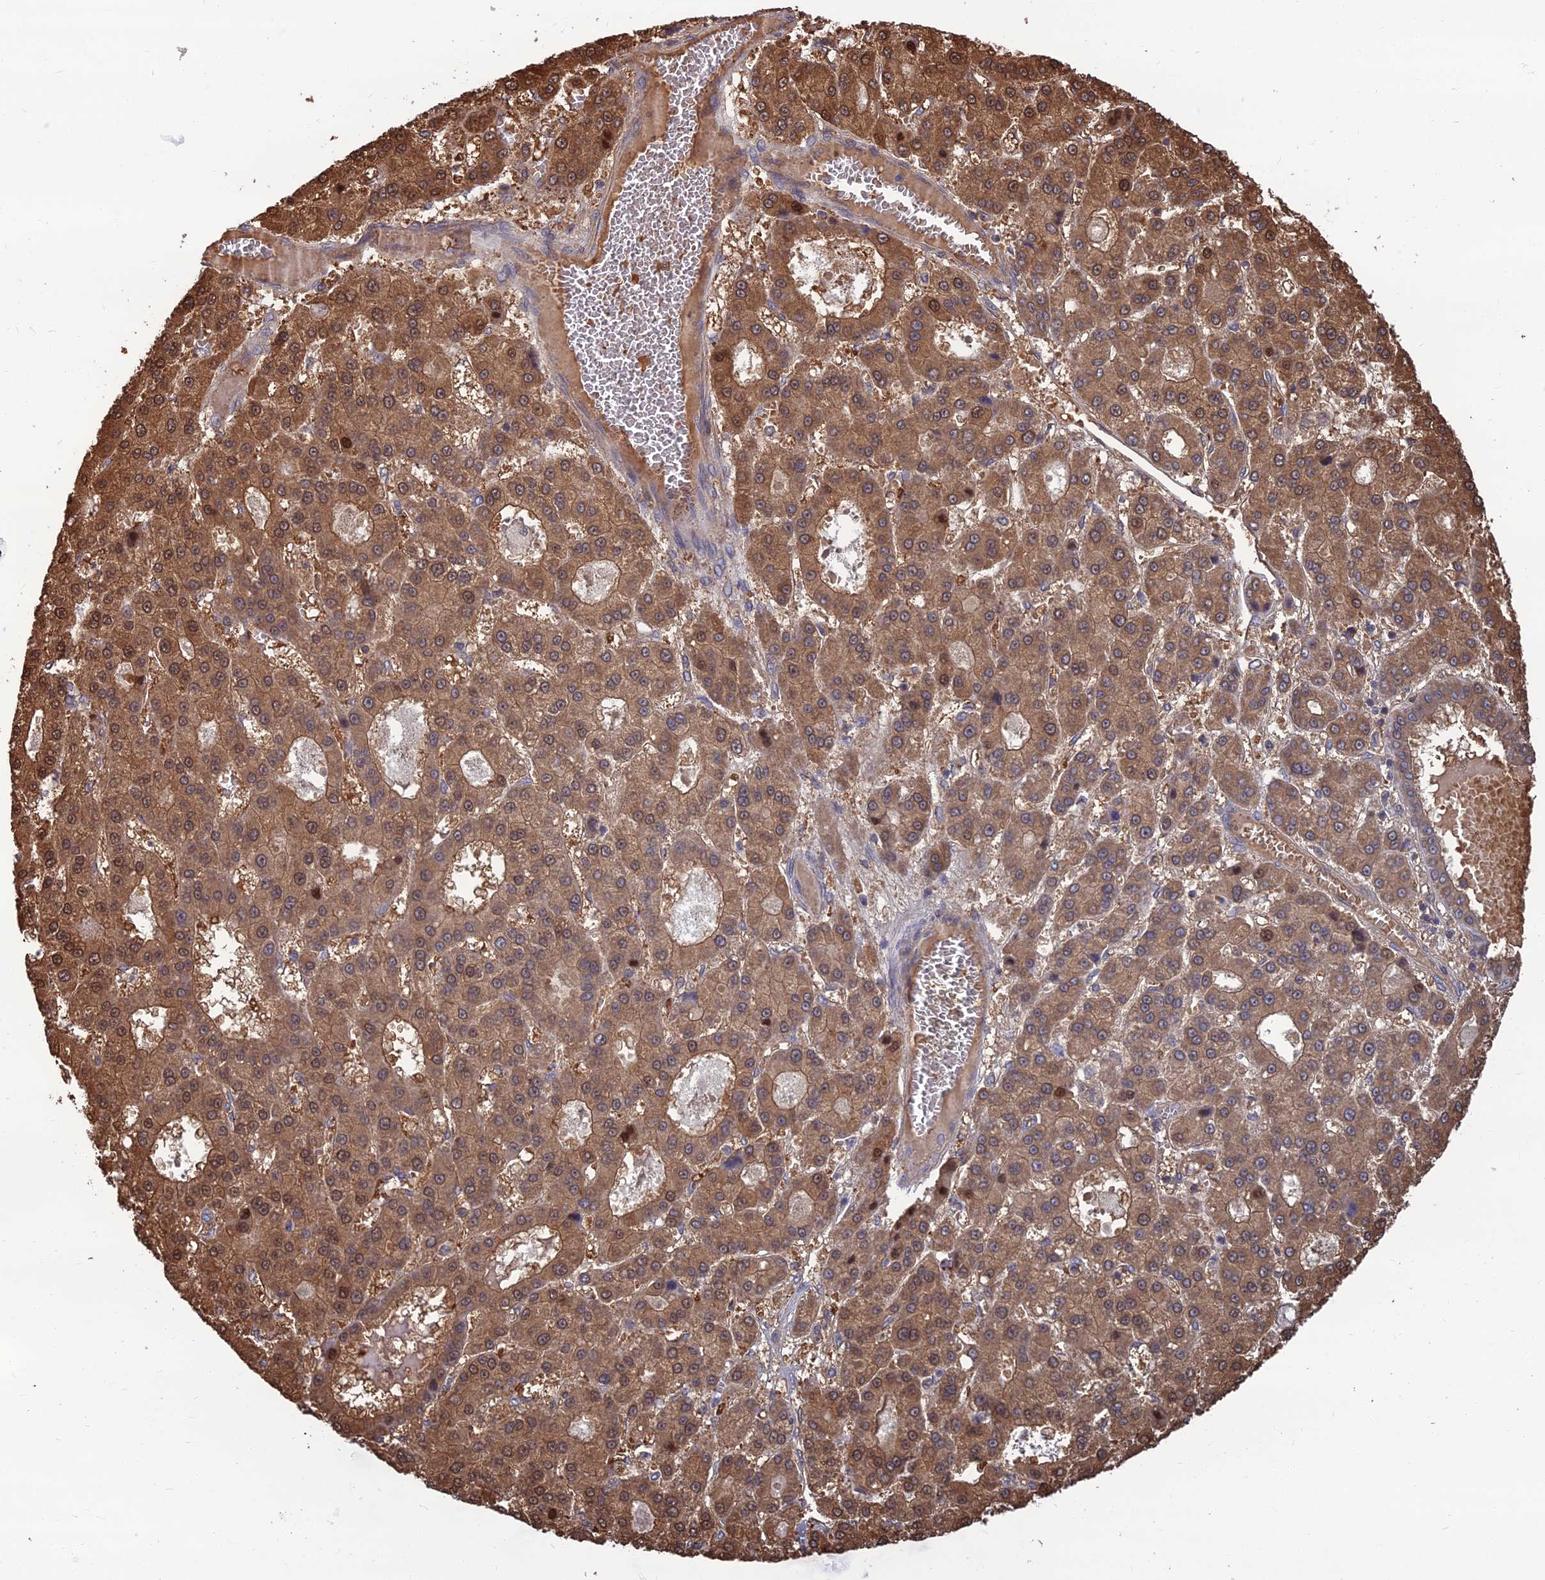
{"staining": {"intensity": "moderate", "quantity": ">75%", "location": "cytoplasmic/membranous,nuclear"}, "tissue": "liver cancer", "cell_type": "Tumor cells", "image_type": "cancer", "snomed": [{"axis": "morphology", "description": "Carcinoma, Hepatocellular, NOS"}, {"axis": "topography", "description": "Liver"}], "caption": "Protein staining by immunohistochemistry exhibits moderate cytoplasmic/membranous and nuclear positivity in about >75% of tumor cells in liver cancer (hepatocellular carcinoma). (IHC, brightfield microscopy, high magnification).", "gene": "OPA3", "patient": {"sex": "male", "age": 70}}